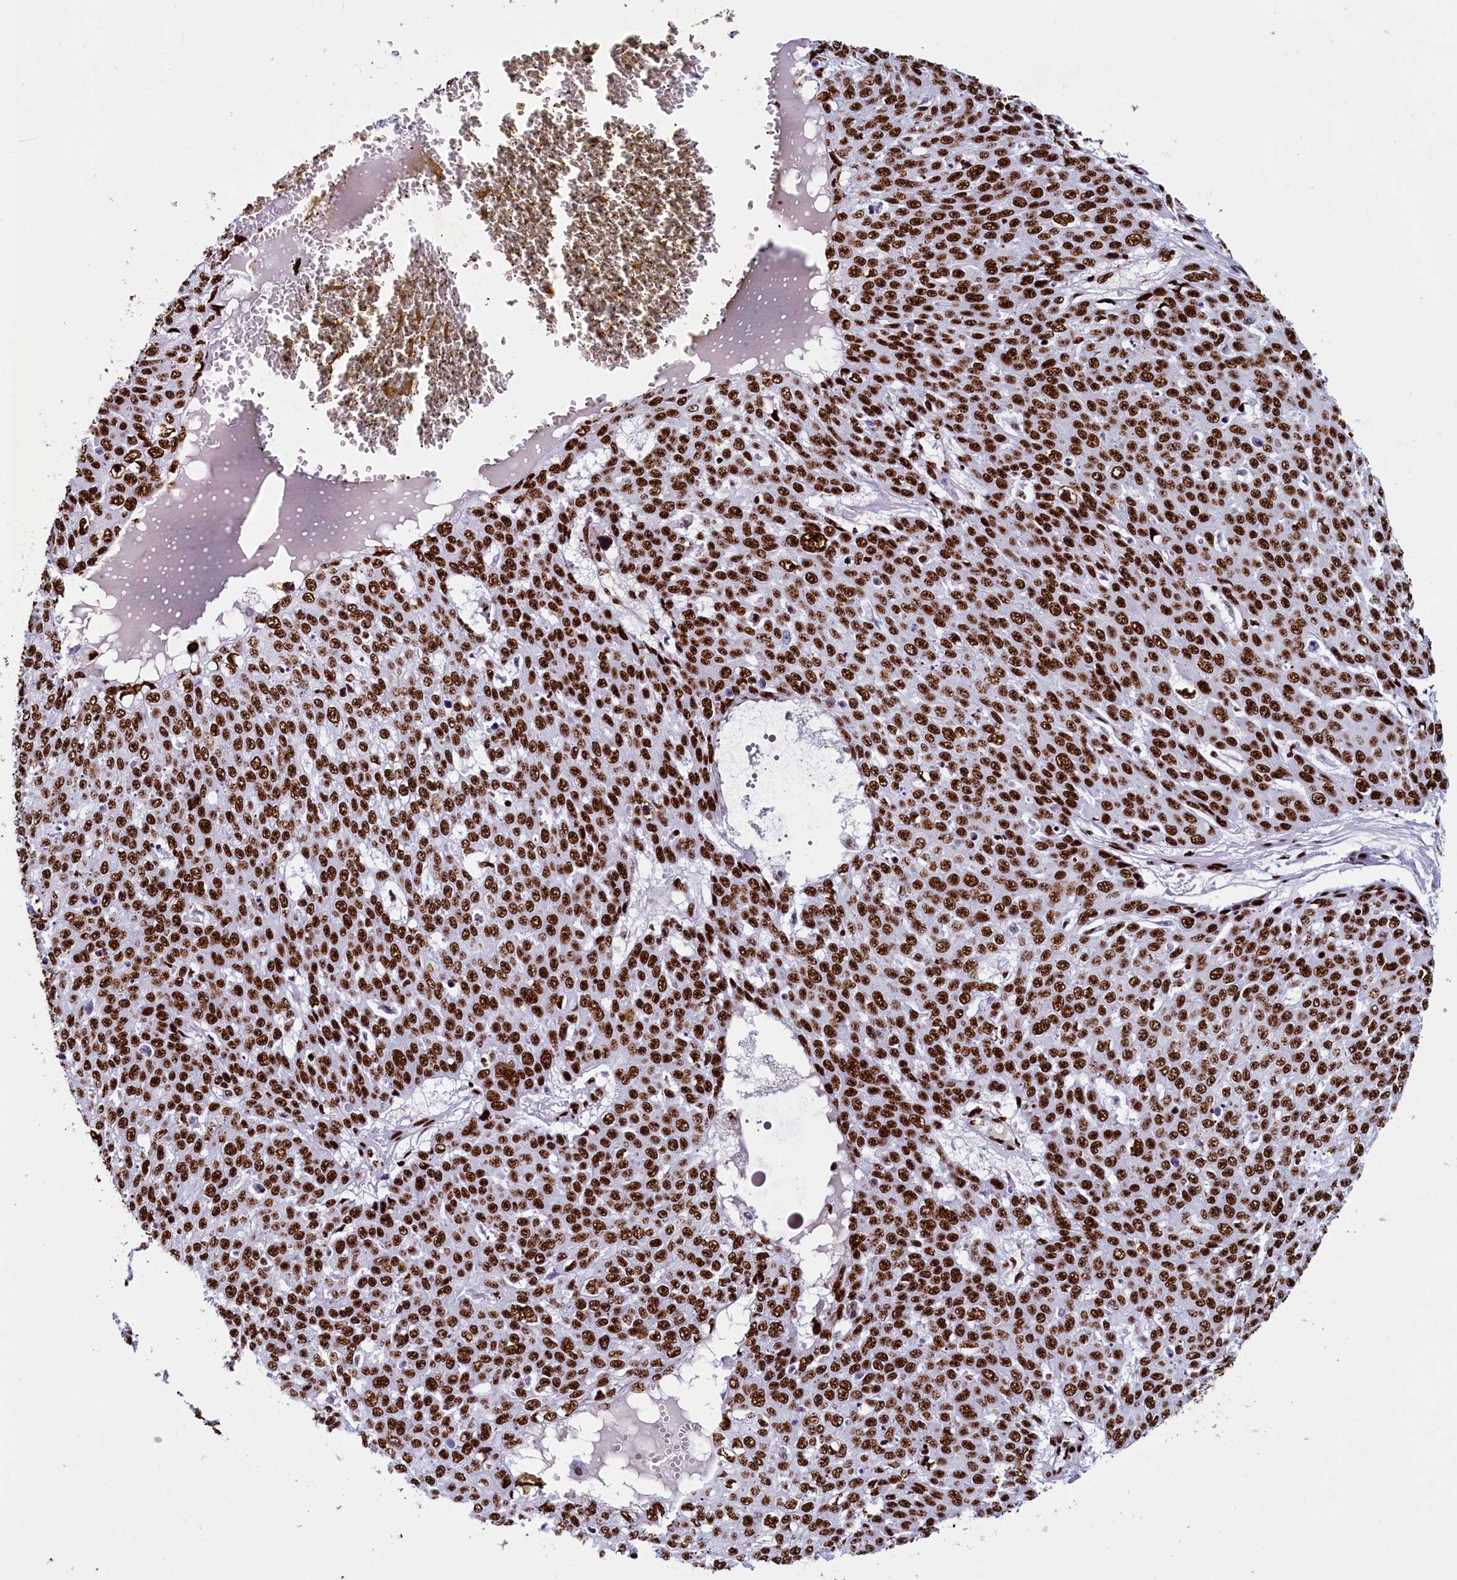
{"staining": {"intensity": "strong", "quantity": ">75%", "location": "nuclear"}, "tissue": "skin cancer", "cell_type": "Tumor cells", "image_type": "cancer", "snomed": [{"axis": "morphology", "description": "Squamous cell carcinoma, NOS"}, {"axis": "topography", "description": "Skin"}], "caption": "A histopathology image of human skin cancer stained for a protein demonstrates strong nuclear brown staining in tumor cells.", "gene": "SRRM2", "patient": {"sex": "male", "age": 71}}